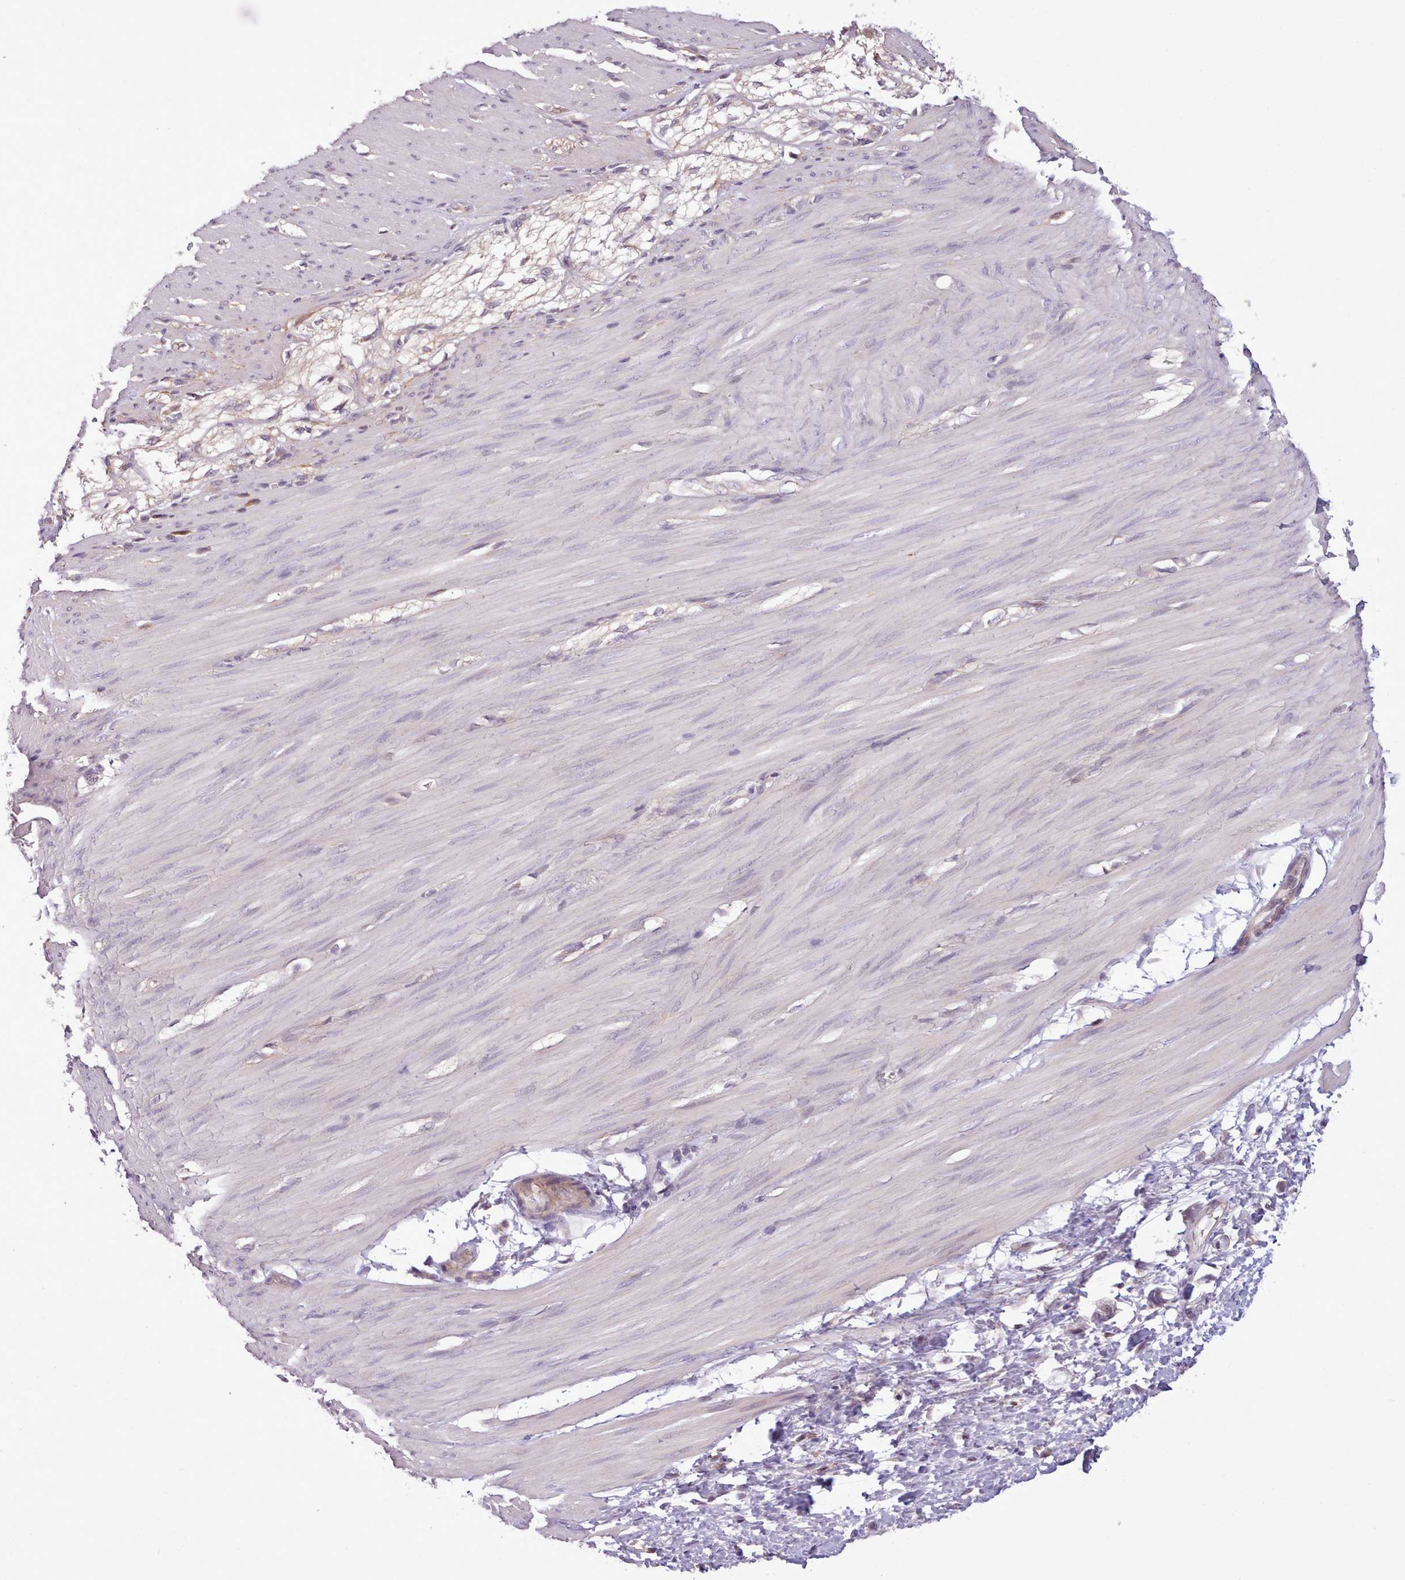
{"staining": {"intensity": "negative", "quantity": "none", "location": "none"}, "tissue": "smooth muscle", "cell_type": "Smooth muscle cells", "image_type": "normal", "snomed": [{"axis": "morphology", "description": "Normal tissue, NOS"}, {"axis": "morphology", "description": "Adenocarcinoma, NOS"}, {"axis": "topography", "description": "Colon"}, {"axis": "topography", "description": "Peripheral nerve tissue"}], "caption": "Immunohistochemistry (IHC) of unremarkable human smooth muscle displays no expression in smooth muscle cells. The staining is performed using DAB (3,3'-diaminobenzidine) brown chromogen with nuclei counter-stained in using hematoxylin.", "gene": "NMRK1", "patient": {"sex": "male", "age": 14}}